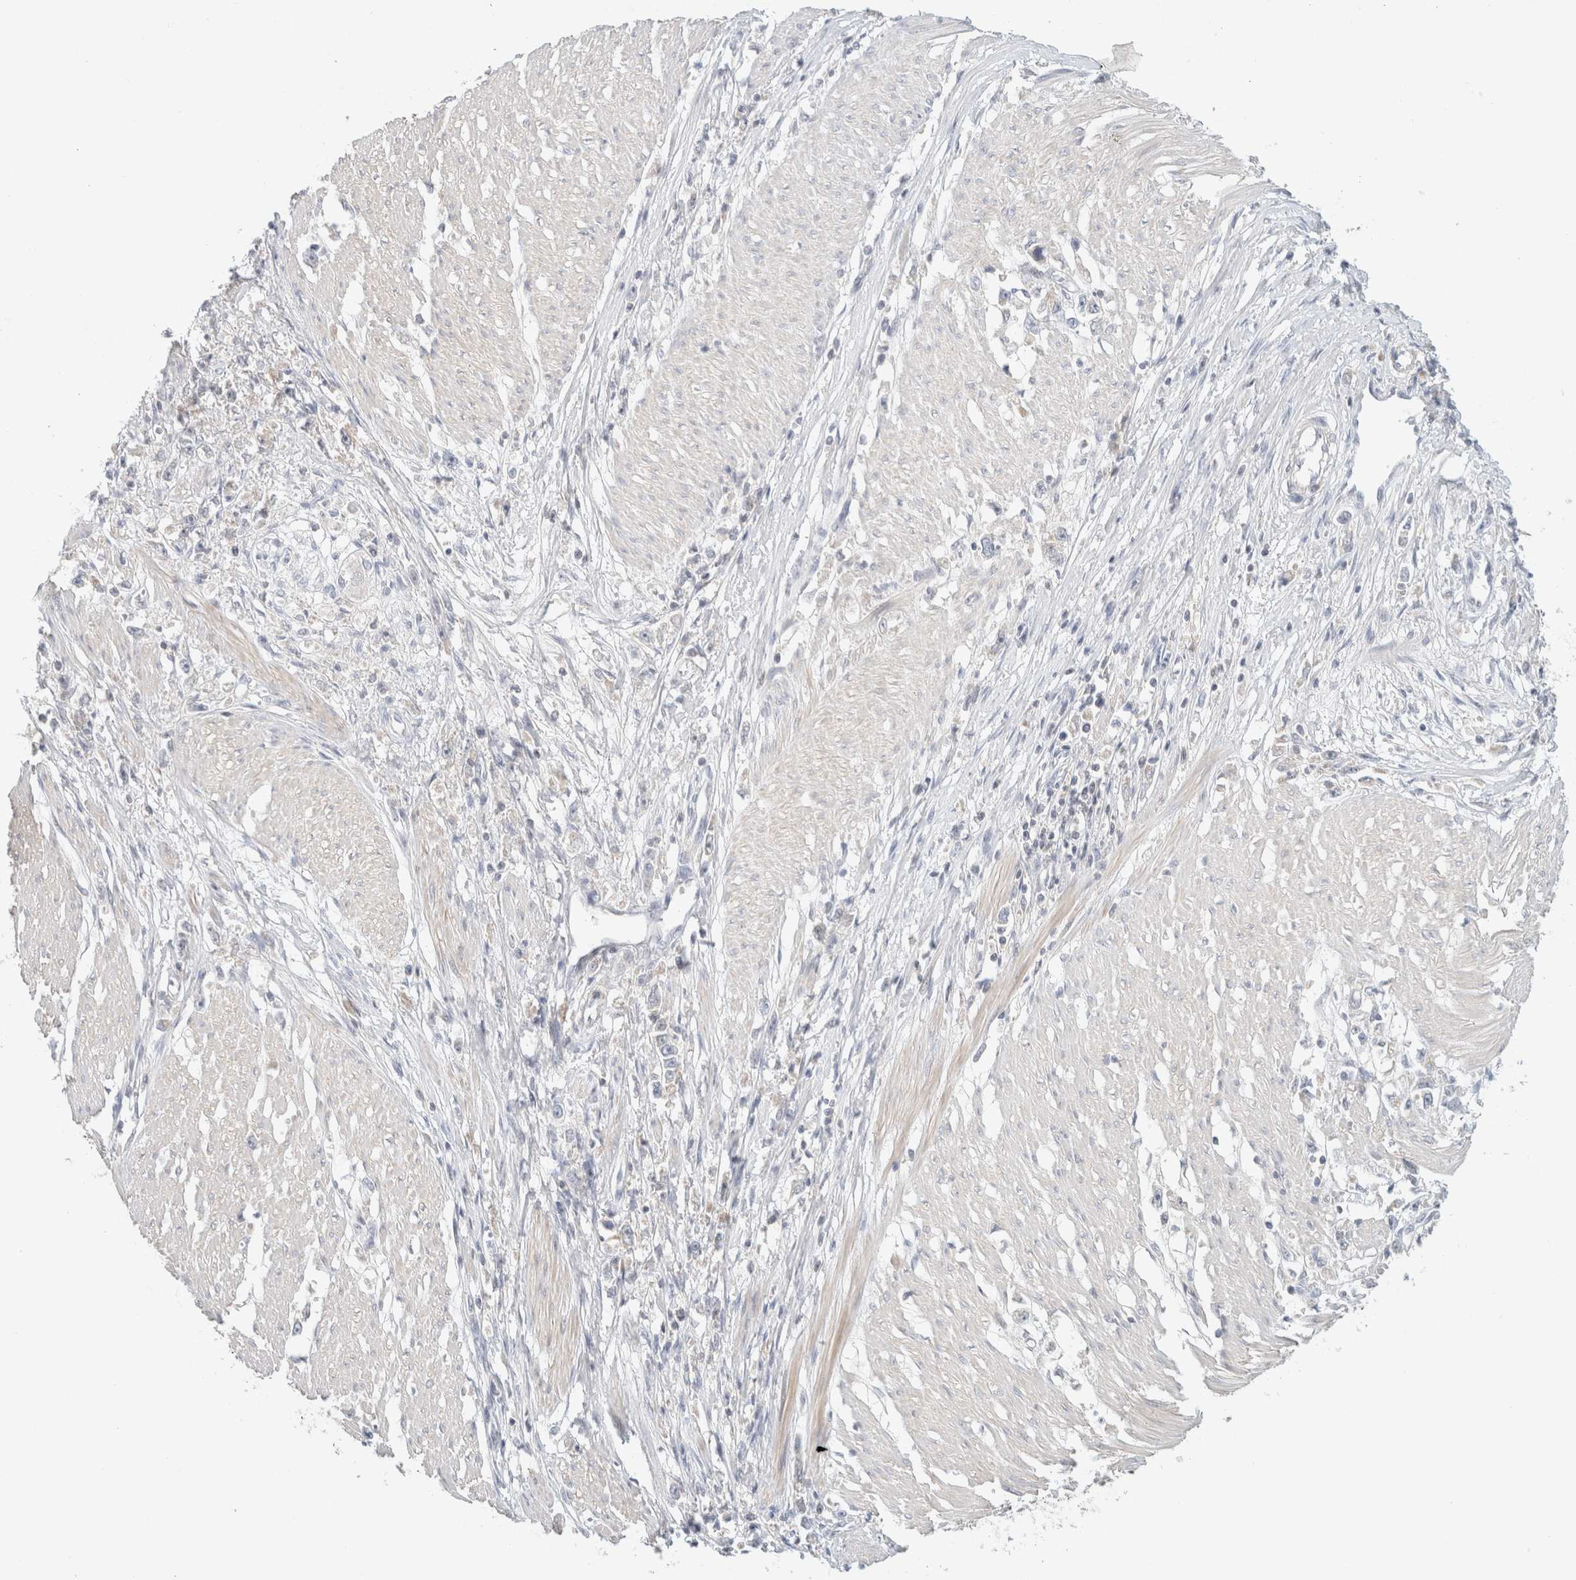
{"staining": {"intensity": "negative", "quantity": "none", "location": "none"}, "tissue": "stomach cancer", "cell_type": "Tumor cells", "image_type": "cancer", "snomed": [{"axis": "morphology", "description": "Adenocarcinoma, NOS"}, {"axis": "topography", "description": "Stomach"}], "caption": "This photomicrograph is of stomach adenocarcinoma stained with immunohistochemistry (IHC) to label a protein in brown with the nuclei are counter-stained blue. There is no positivity in tumor cells.", "gene": "MRM3", "patient": {"sex": "female", "age": 59}}